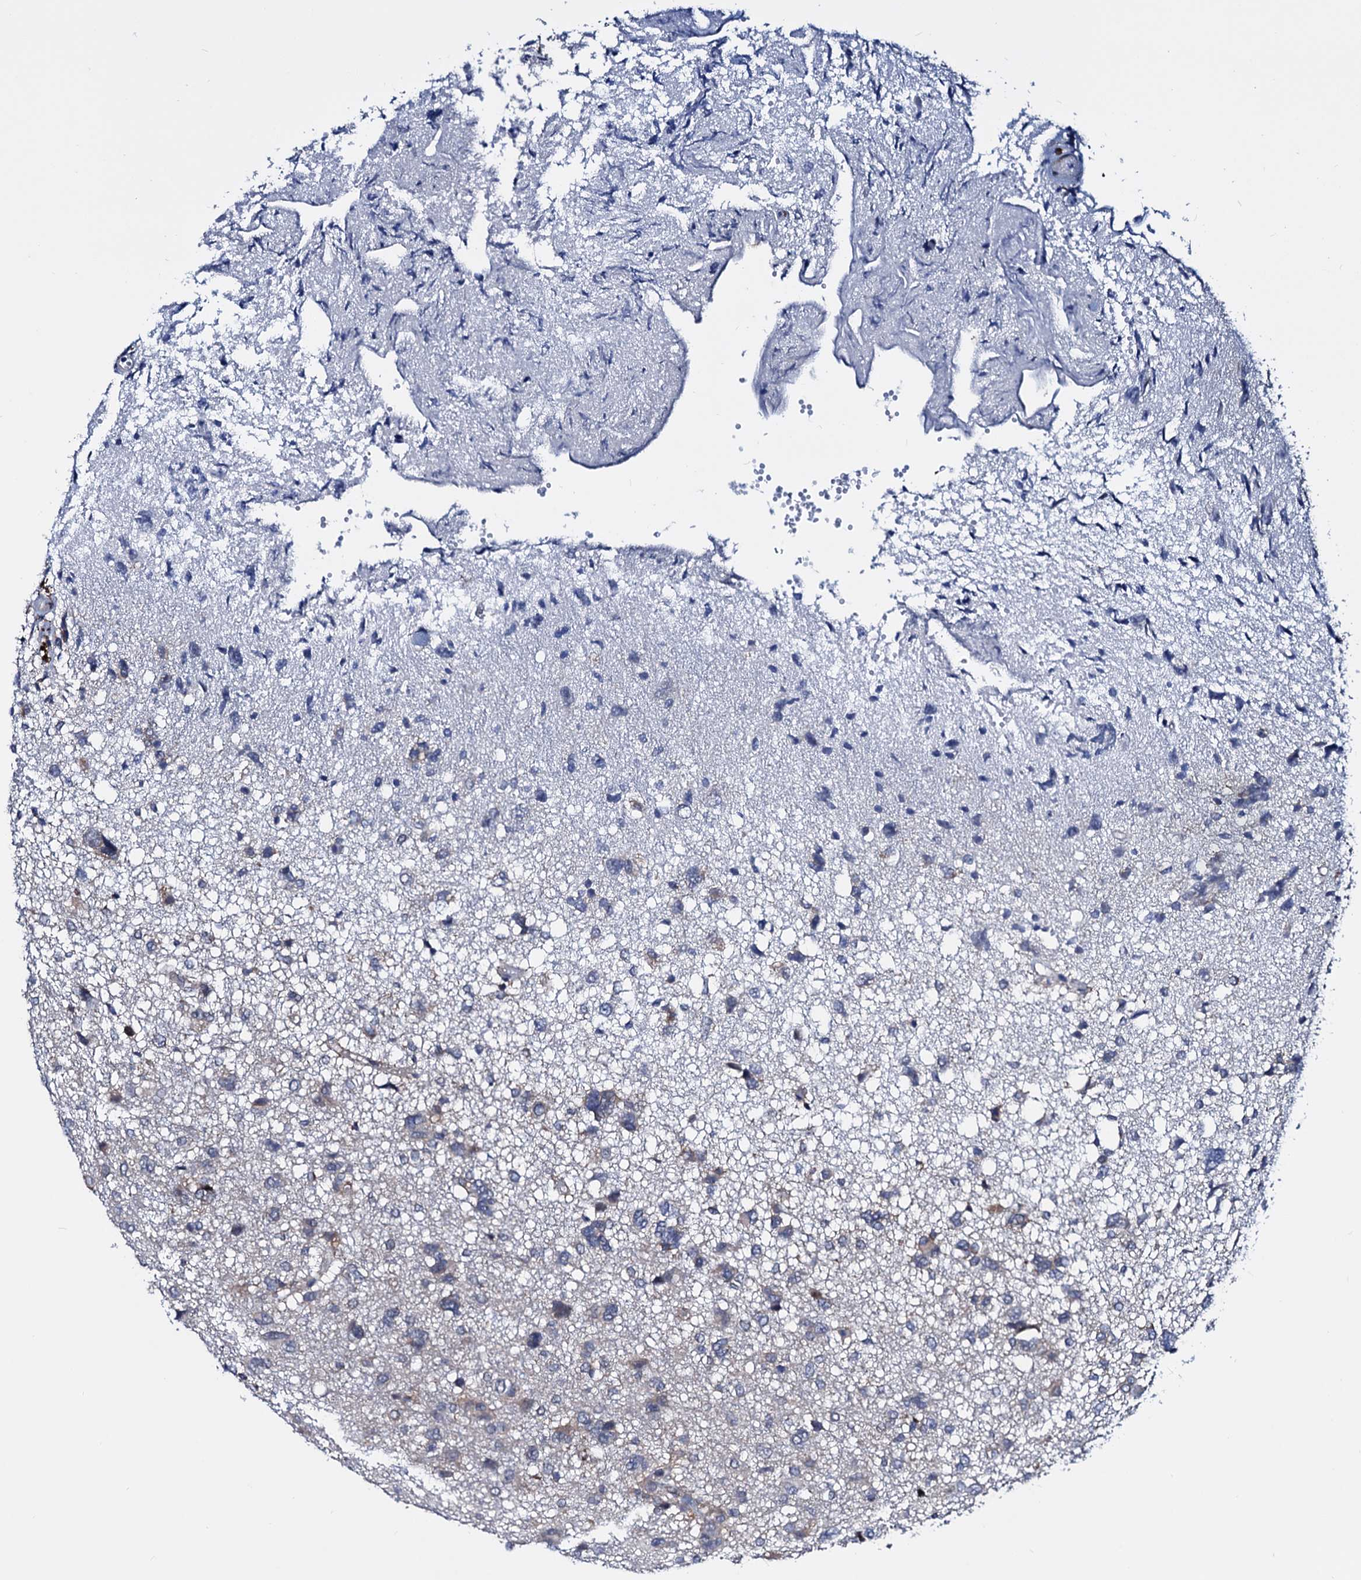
{"staining": {"intensity": "negative", "quantity": "none", "location": "none"}, "tissue": "glioma", "cell_type": "Tumor cells", "image_type": "cancer", "snomed": [{"axis": "morphology", "description": "Glioma, malignant, High grade"}, {"axis": "topography", "description": "Brain"}], "caption": "This image is of malignant high-grade glioma stained with immunohistochemistry to label a protein in brown with the nuclei are counter-stained blue. There is no expression in tumor cells. The staining was performed using DAB to visualize the protein expression in brown, while the nuclei were stained in blue with hematoxylin (Magnification: 20x).", "gene": "COA4", "patient": {"sex": "female", "age": 59}}